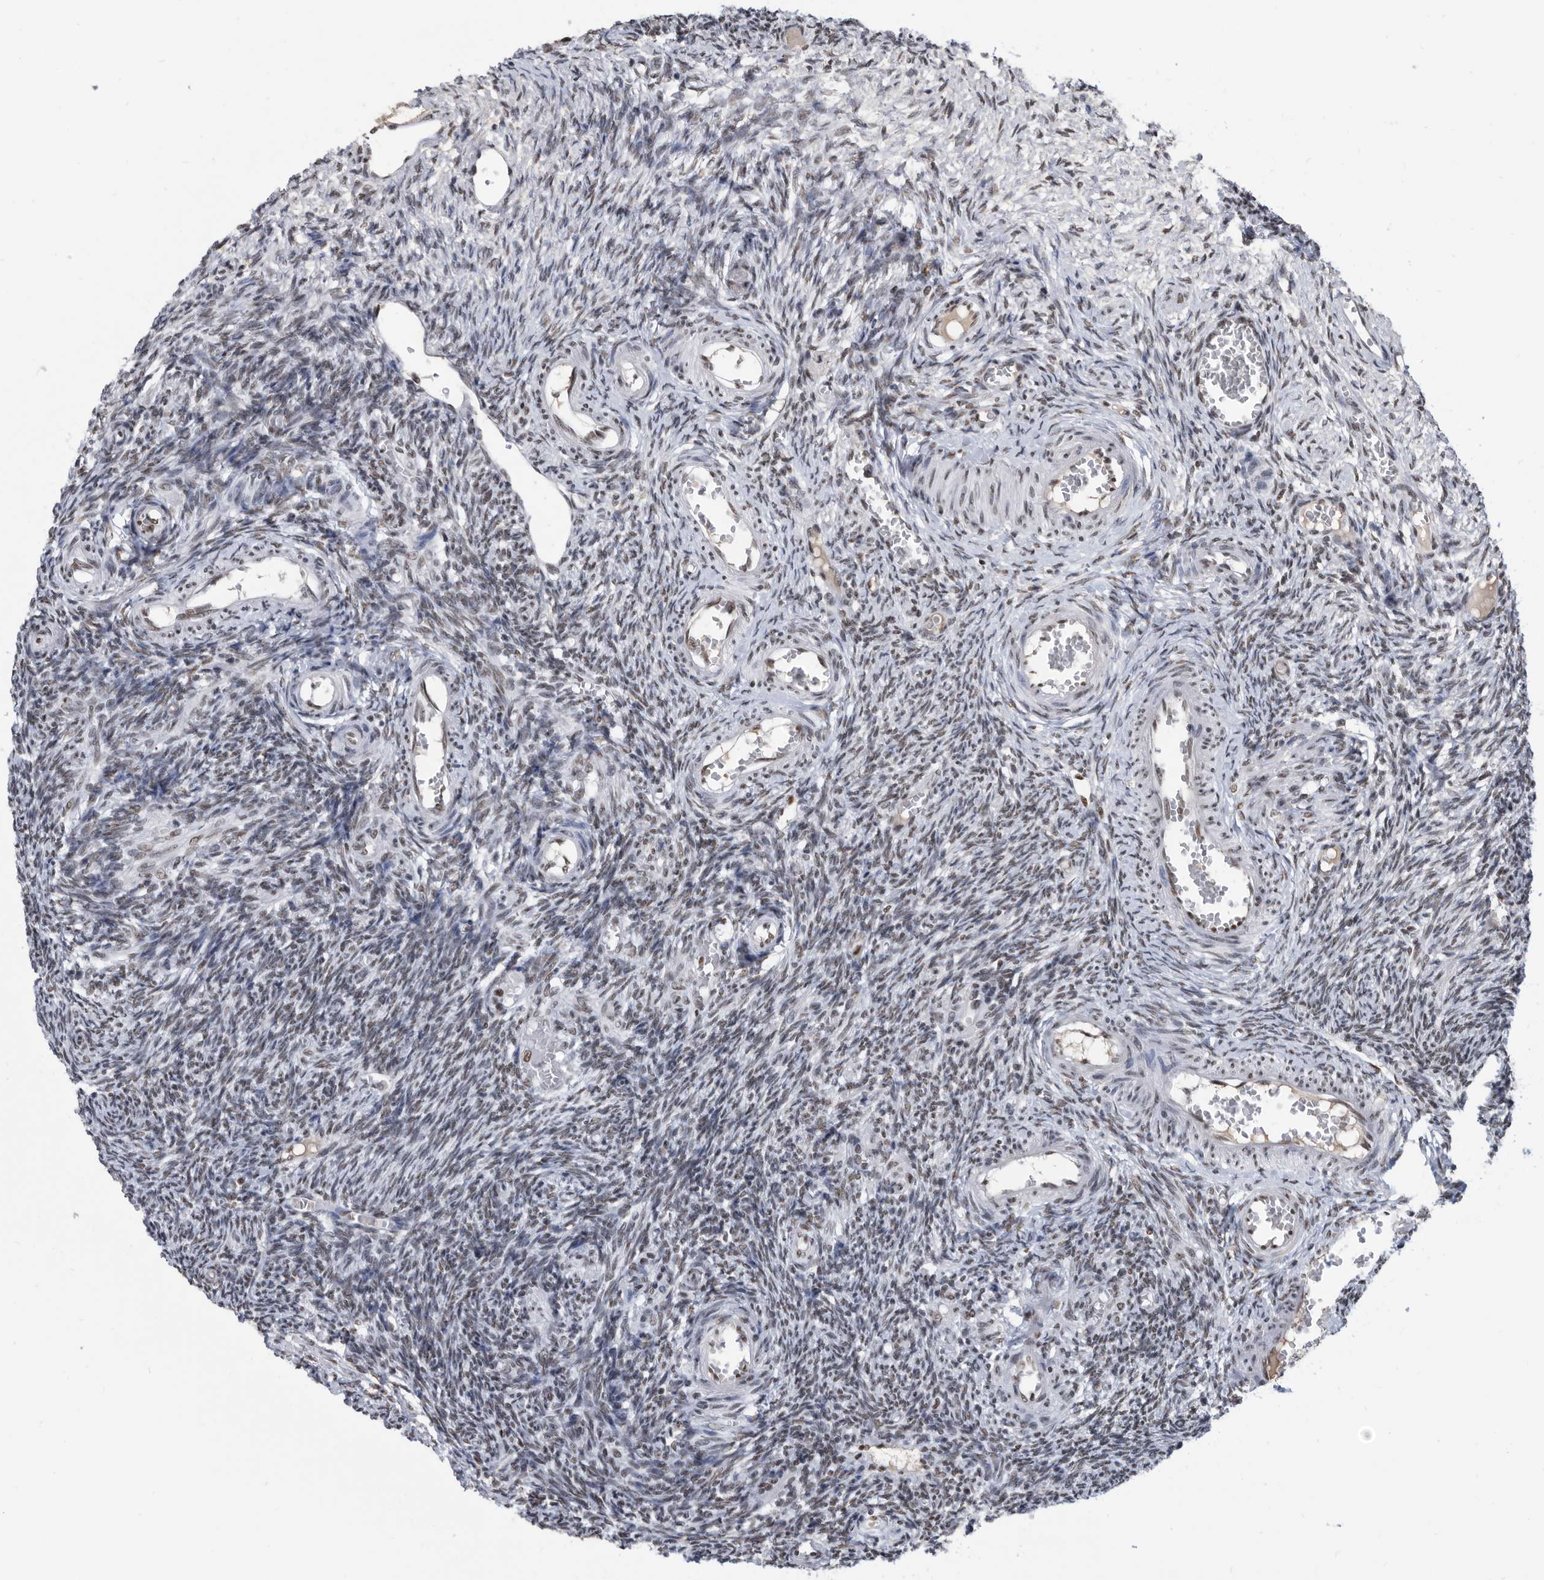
{"staining": {"intensity": "moderate", "quantity": "<25%", "location": "nuclear"}, "tissue": "ovary", "cell_type": "Ovarian stroma cells", "image_type": "normal", "snomed": [{"axis": "morphology", "description": "Normal tissue, NOS"}, {"axis": "topography", "description": "Ovary"}], "caption": "IHC (DAB) staining of unremarkable ovary exhibits moderate nuclear protein expression in approximately <25% of ovarian stroma cells. IHC stains the protein of interest in brown and the nuclei are stained blue.", "gene": "SF3A1", "patient": {"sex": "female", "age": 27}}